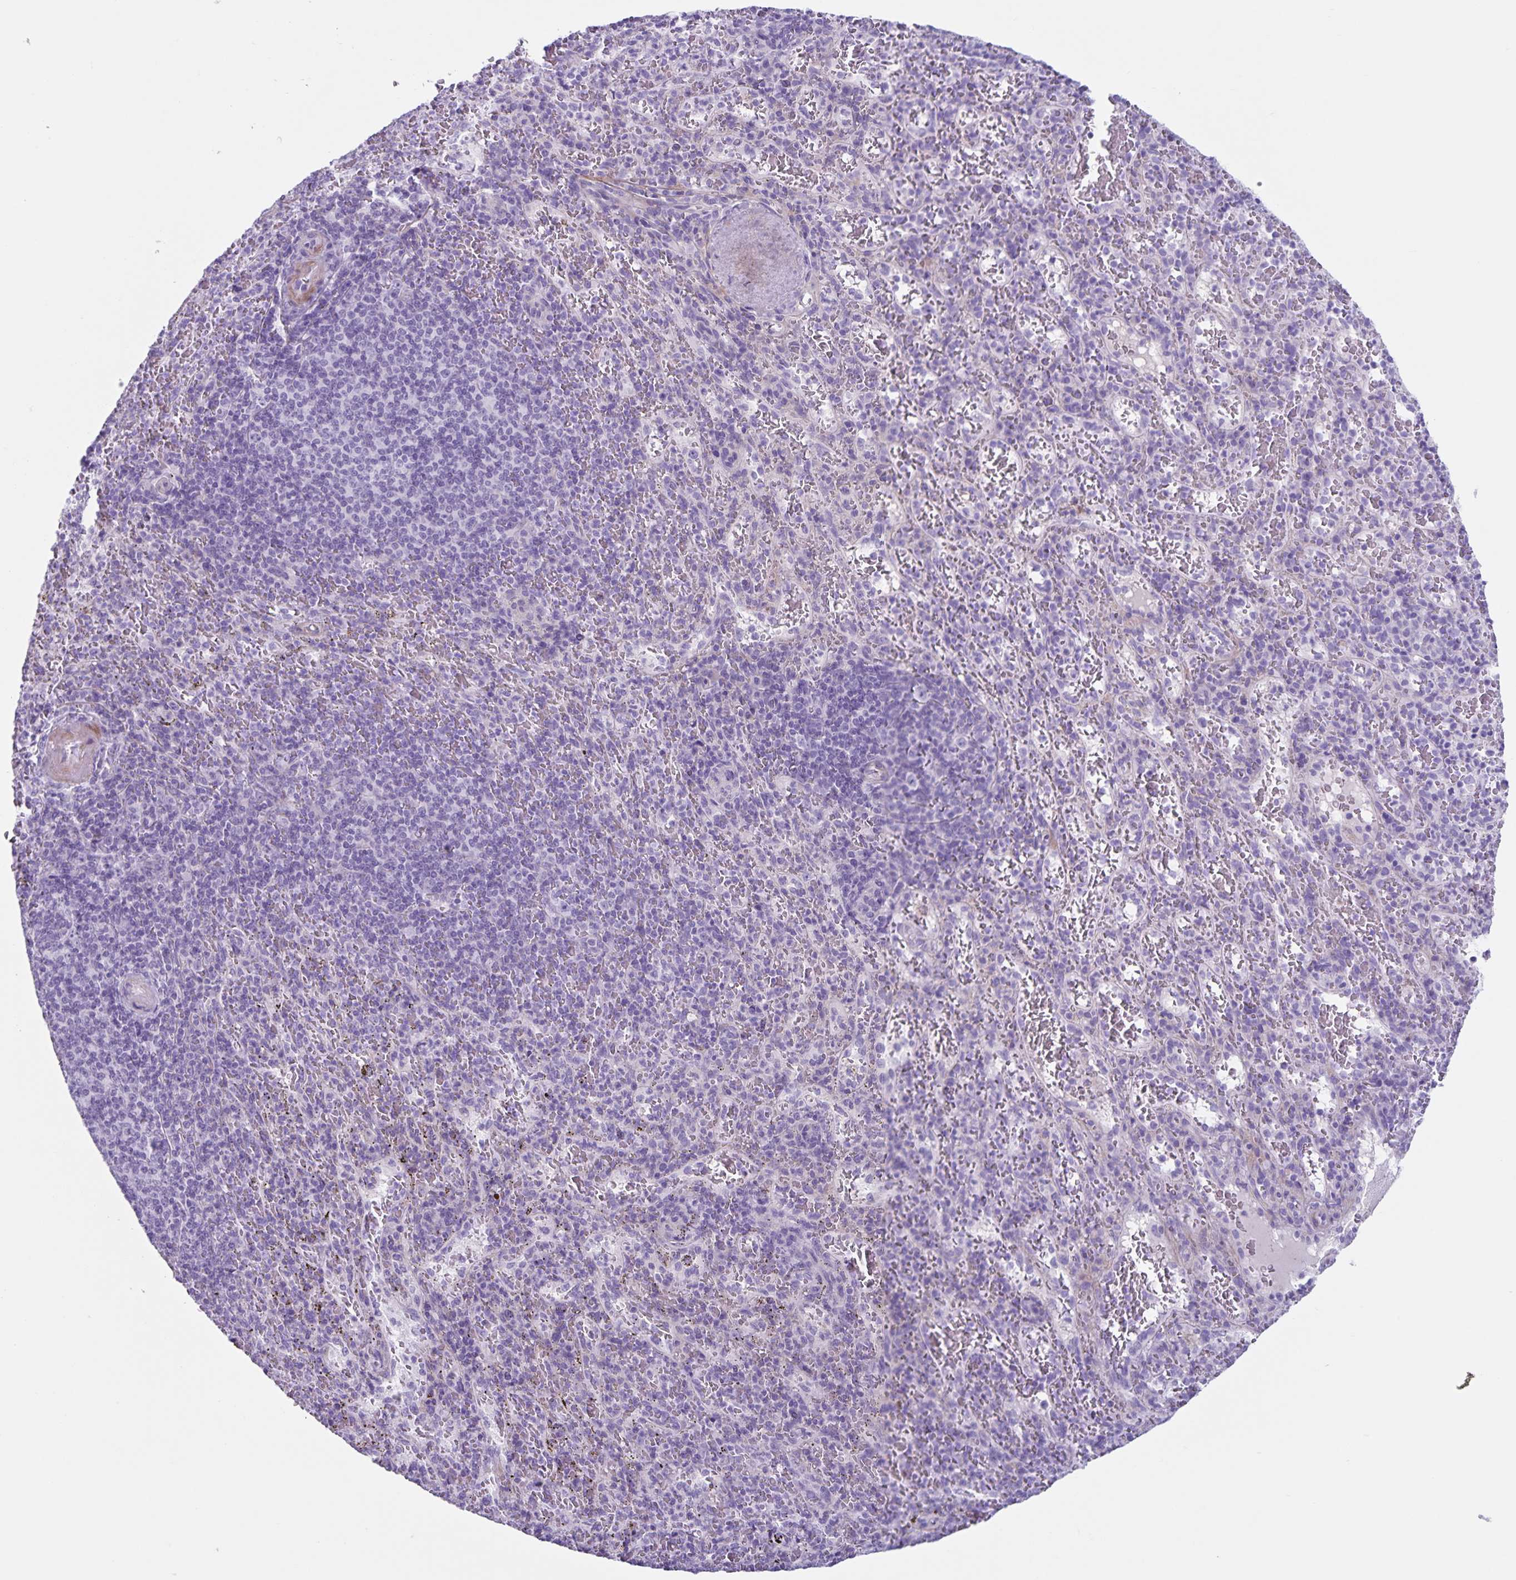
{"staining": {"intensity": "negative", "quantity": "none", "location": "none"}, "tissue": "spleen", "cell_type": "Cells in red pulp", "image_type": "normal", "snomed": [{"axis": "morphology", "description": "Normal tissue, NOS"}, {"axis": "topography", "description": "Spleen"}], "caption": "Cells in red pulp are negative for brown protein staining in benign spleen. (DAB immunohistochemistry (IHC) visualized using brightfield microscopy, high magnification).", "gene": "C11orf42", "patient": {"sex": "male", "age": 57}}